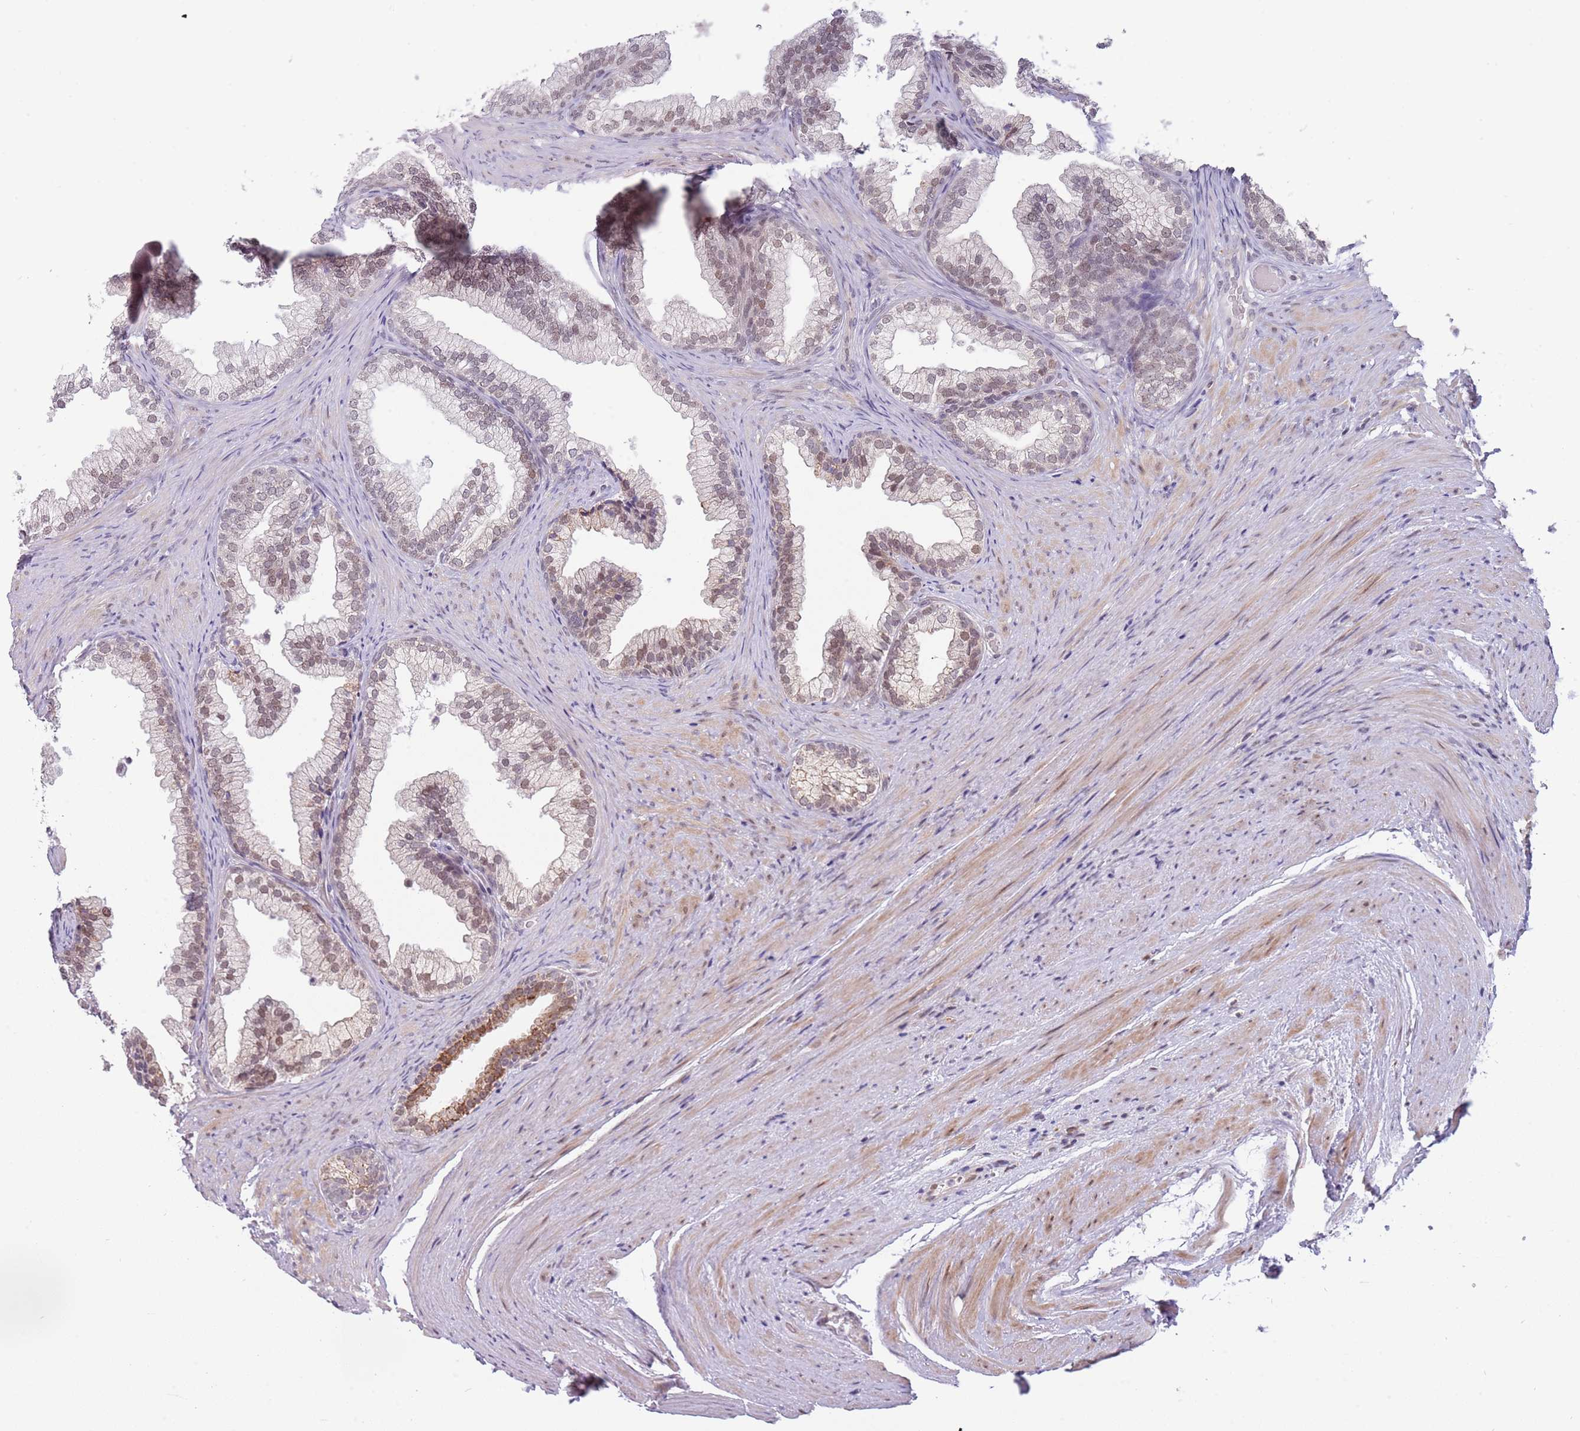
{"staining": {"intensity": "weak", "quantity": "25%-75%", "location": "nuclear"}, "tissue": "prostate", "cell_type": "Glandular cells", "image_type": "normal", "snomed": [{"axis": "morphology", "description": "Normal tissue, NOS"}, {"axis": "topography", "description": "Prostate"}], "caption": "Approximately 25%-75% of glandular cells in normal prostate demonstrate weak nuclear protein positivity as visualized by brown immunohistochemical staining.", "gene": "BARD1", "patient": {"sex": "male", "age": 76}}